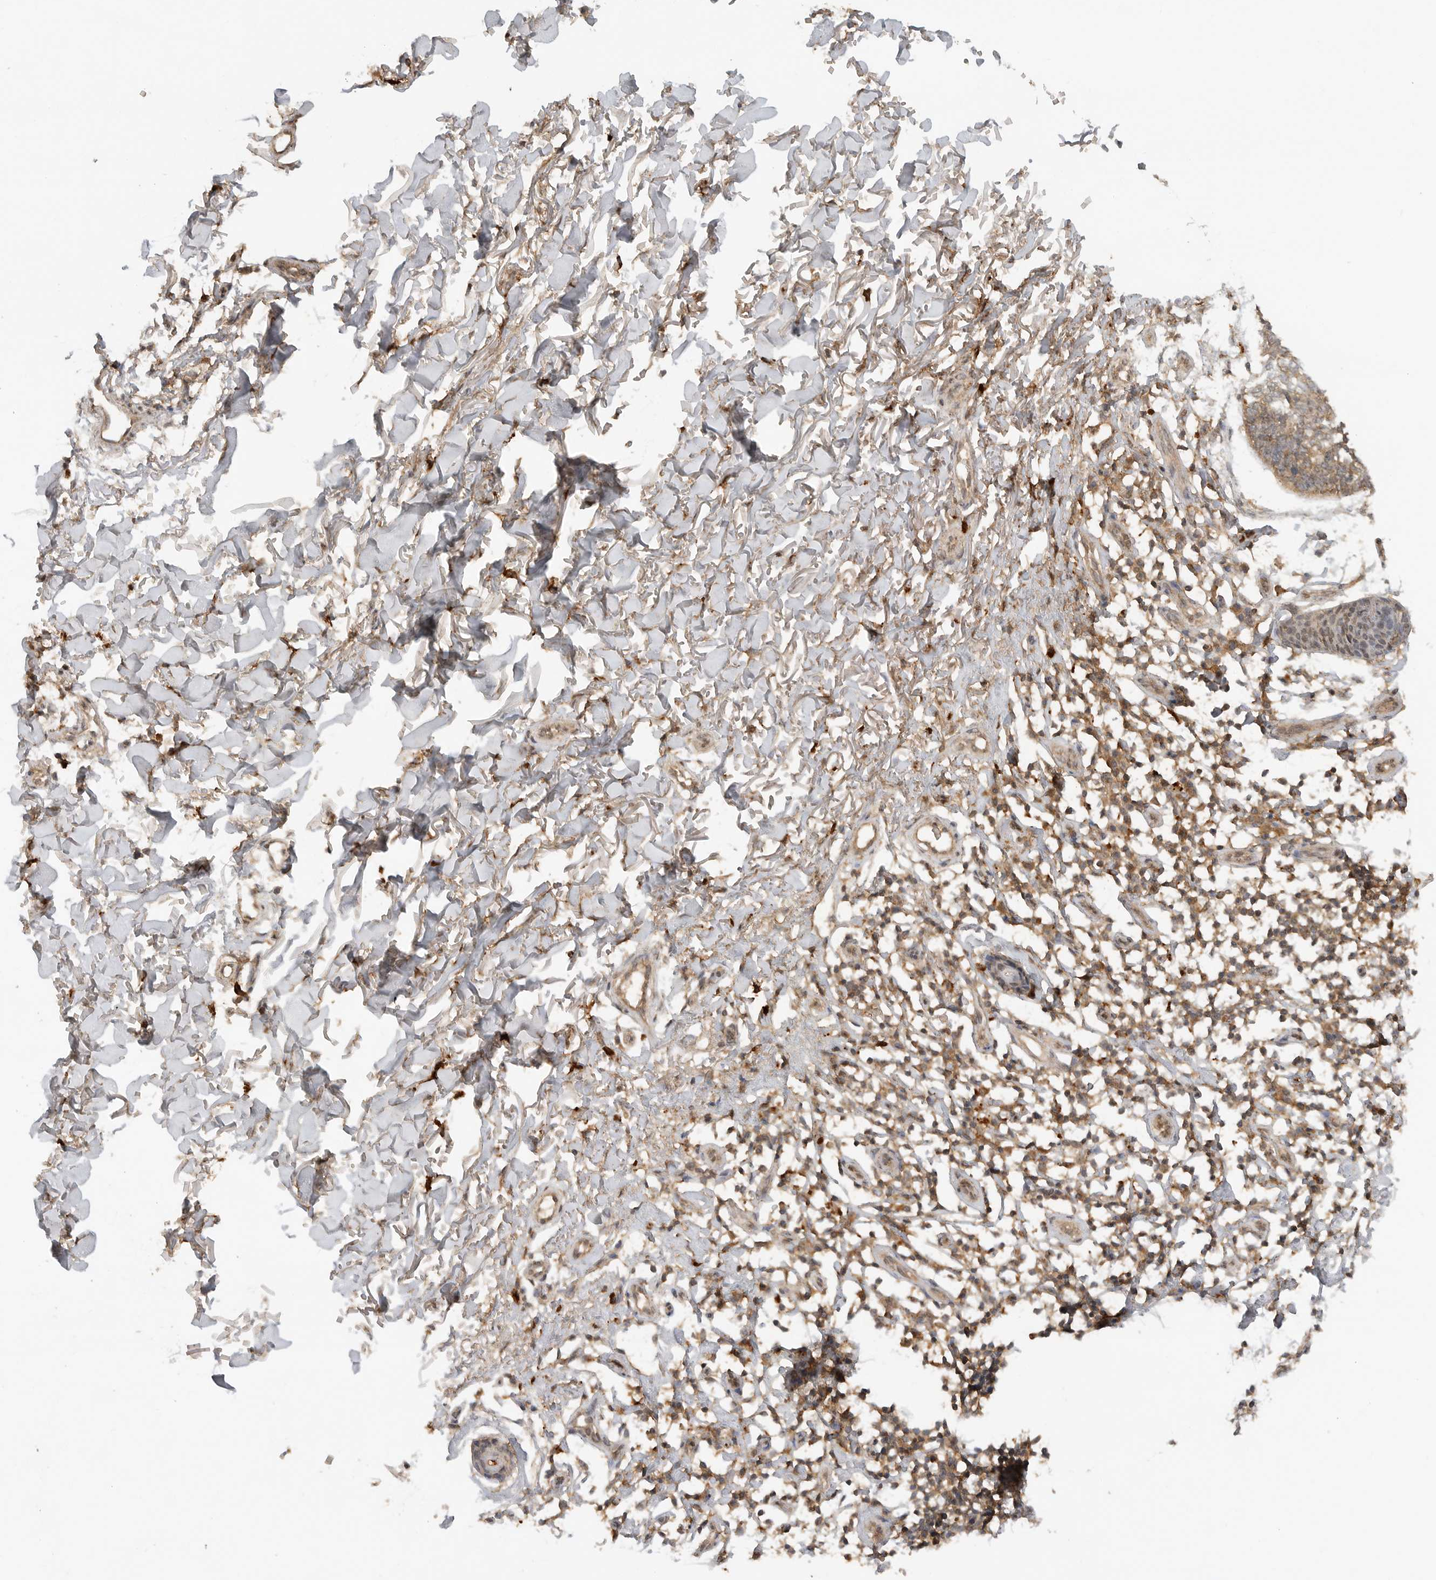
{"staining": {"intensity": "weak", "quantity": ">75%", "location": "cytoplasmic/membranous"}, "tissue": "skin cancer", "cell_type": "Tumor cells", "image_type": "cancer", "snomed": [{"axis": "morphology", "description": "Normal tissue, NOS"}, {"axis": "morphology", "description": "Basal cell carcinoma"}, {"axis": "topography", "description": "Skin"}], "caption": "About >75% of tumor cells in human skin cancer show weak cytoplasmic/membranous protein positivity as visualized by brown immunohistochemical staining.", "gene": "ICOSLG", "patient": {"sex": "male", "age": 77}}